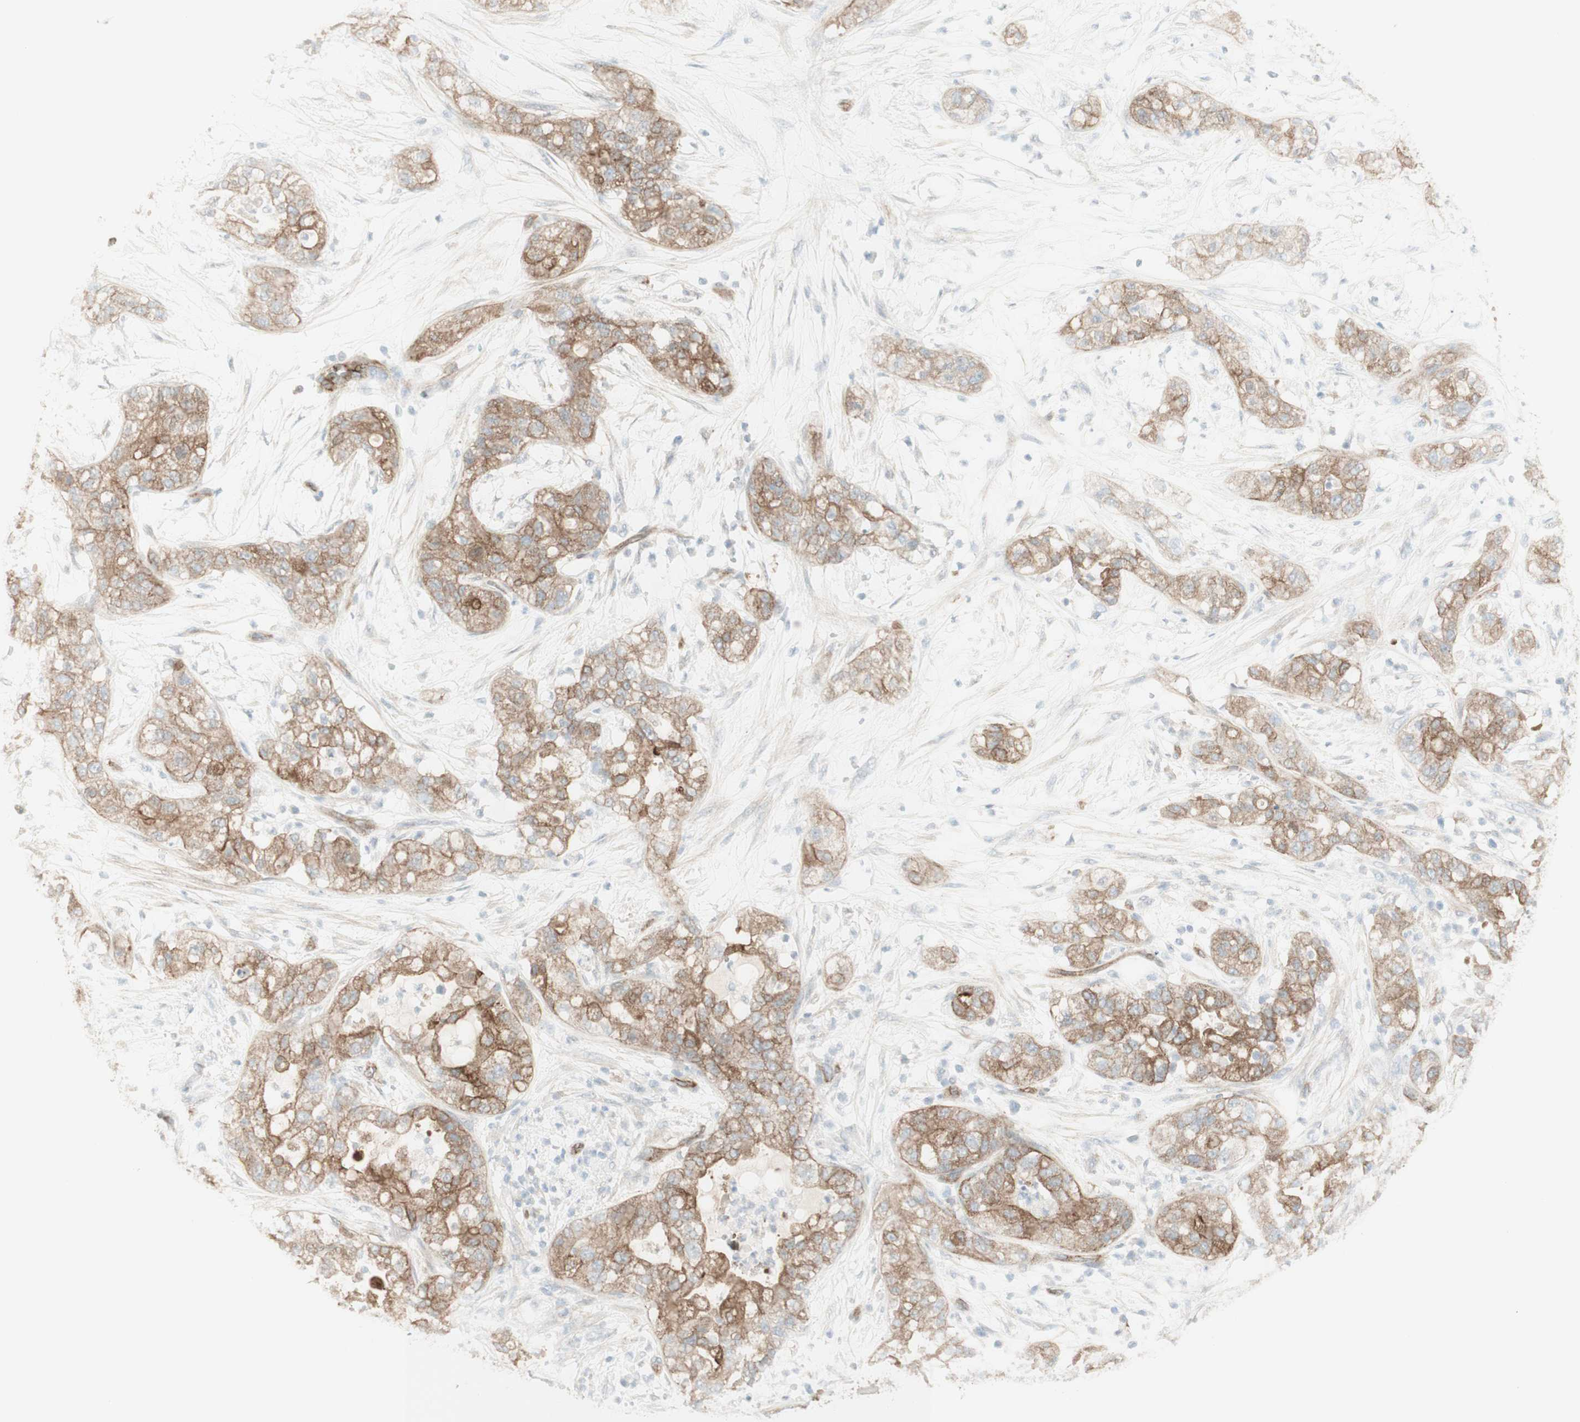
{"staining": {"intensity": "moderate", "quantity": "25%-75%", "location": "cytoplasmic/membranous"}, "tissue": "pancreatic cancer", "cell_type": "Tumor cells", "image_type": "cancer", "snomed": [{"axis": "morphology", "description": "Adenocarcinoma, NOS"}, {"axis": "topography", "description": "Pancreas"}], "caption": "An immunohistochemistry (IHC) histopathology image of neoplastic tissue is shown. Protein staining in brown labels moderate cytoplasmic/membranous positivity in pancreatic adenocarcinoma within tumor cells.", "gene": "MYO6", "patient": {"sex": "female", "age": 78}}